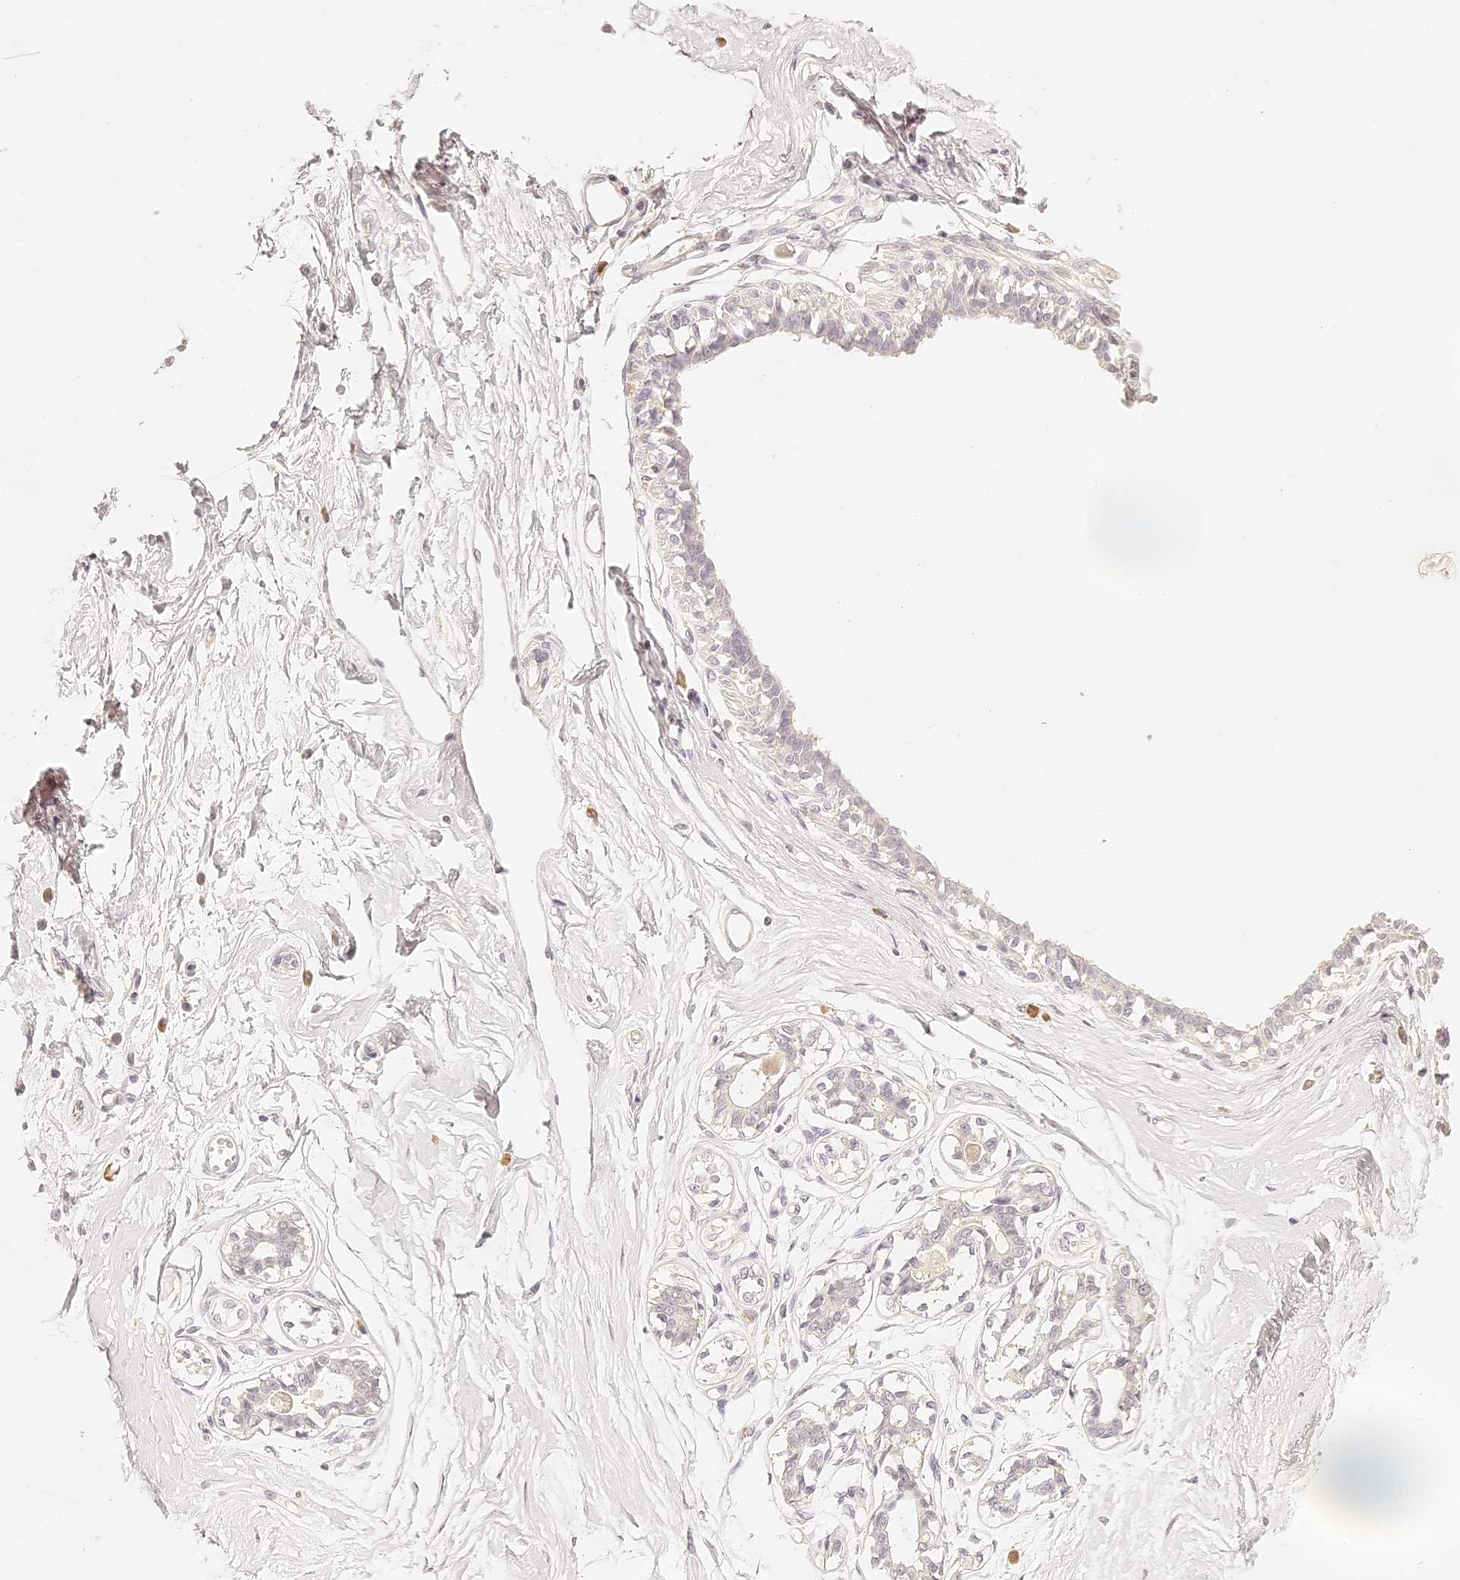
{"staining": {"intensity": "negative", "quantity": "none", "location": "none"}, "tissue": "breast", "cell_type": "Adipocytes", "image_type": "normal", "snomed": [{"axis": "morphology", "description": "Normal tissue, NOS"}, {"axis": "topography", "description": "Breast"}], "caption": "This image is of unremarkable breast stained with immunohistochemistry to label a protein in brown with the nuclei are counter-stained blue. There is no positivity in adipocytes. (DAB (3,3'-diaminobenzidine) IHC visualized using brightfield microscopy, high magnification).", "gene": "TRIM45", "patient": {"sex": "female", "age": 45}}